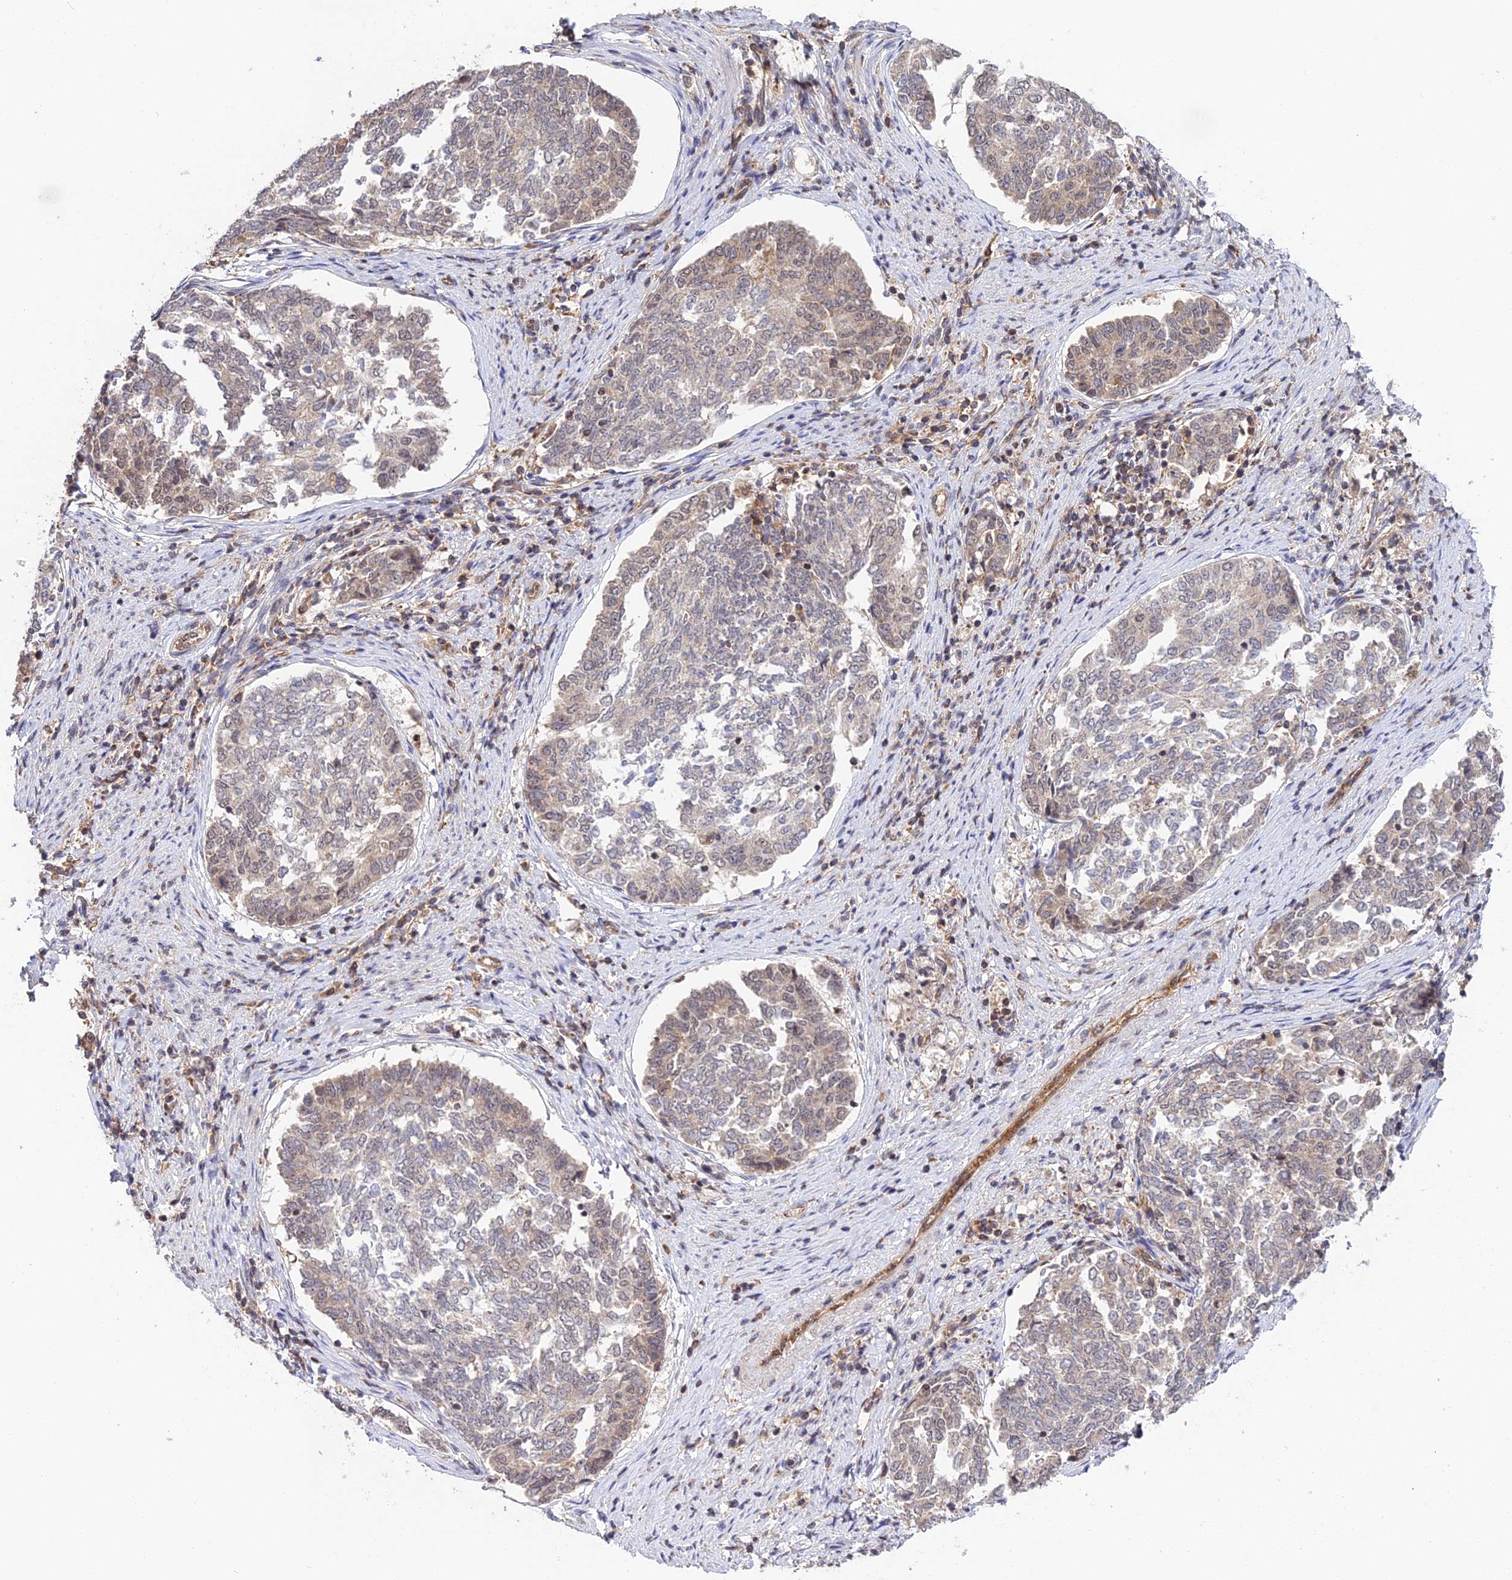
{"staining": {"intensity": "weak", "quantity": "25%-75%", "location": "cytoplasmic/membranous"}, "tissue": "endometrial cancer", "cell_type": "Tumor cells", "image_type": "cancer", "snomed": [{"axis": "morphology", "description": "Adenocarcinoma, NOS"}, {"axis": "topography", "description": "Endometrium"}], "caption": "Immunohistochemical staining of adenocarcinoma (endometrial) exhibits low levels of weak cytoplasmic/membranous protein staining in about 25%-75% of tumor cells.", "gene": "TPRX1", "patient": {"sex": "female", "age": 80}}